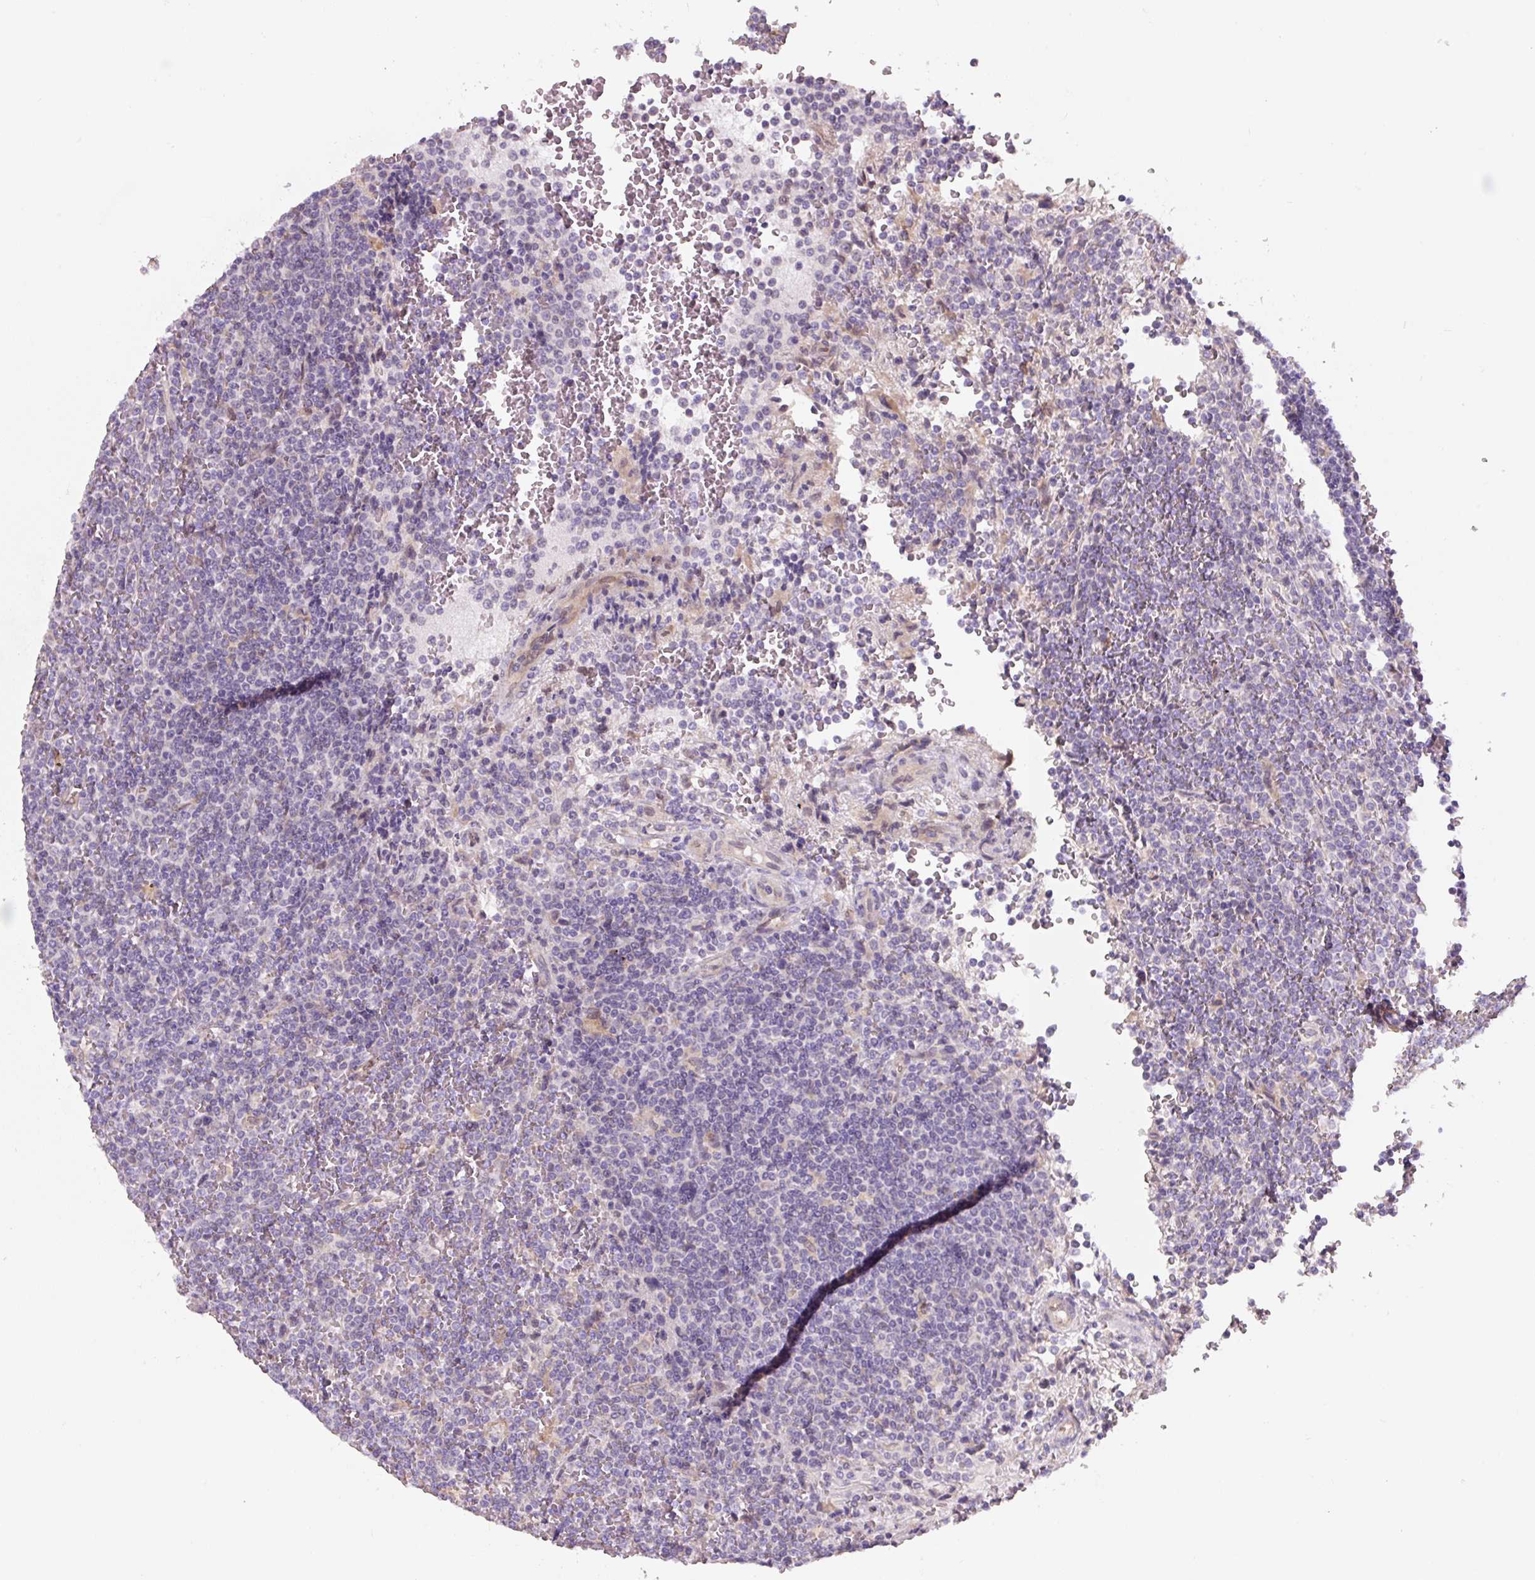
{"staining": {"intensity": "negative", "quantity": "none", "location": "none"}, "tissue": "lymphoma", "cell_type": "Tumor cells", "image_type": "cancer", "snomed": [{"axis": "morphology", "description": "Malignant lymphoma, non-Hodgkin's type, Low grade"}, {"axis": "topography", "description": "Spleen"}], "caption": "High power microscopy photomicrograph of an IHC photomicrograph of lymphoma, revealing no significant staining in tumor cells.", "gene": "ASRGL1", "patient": {"sex": "female", "age": 19}}